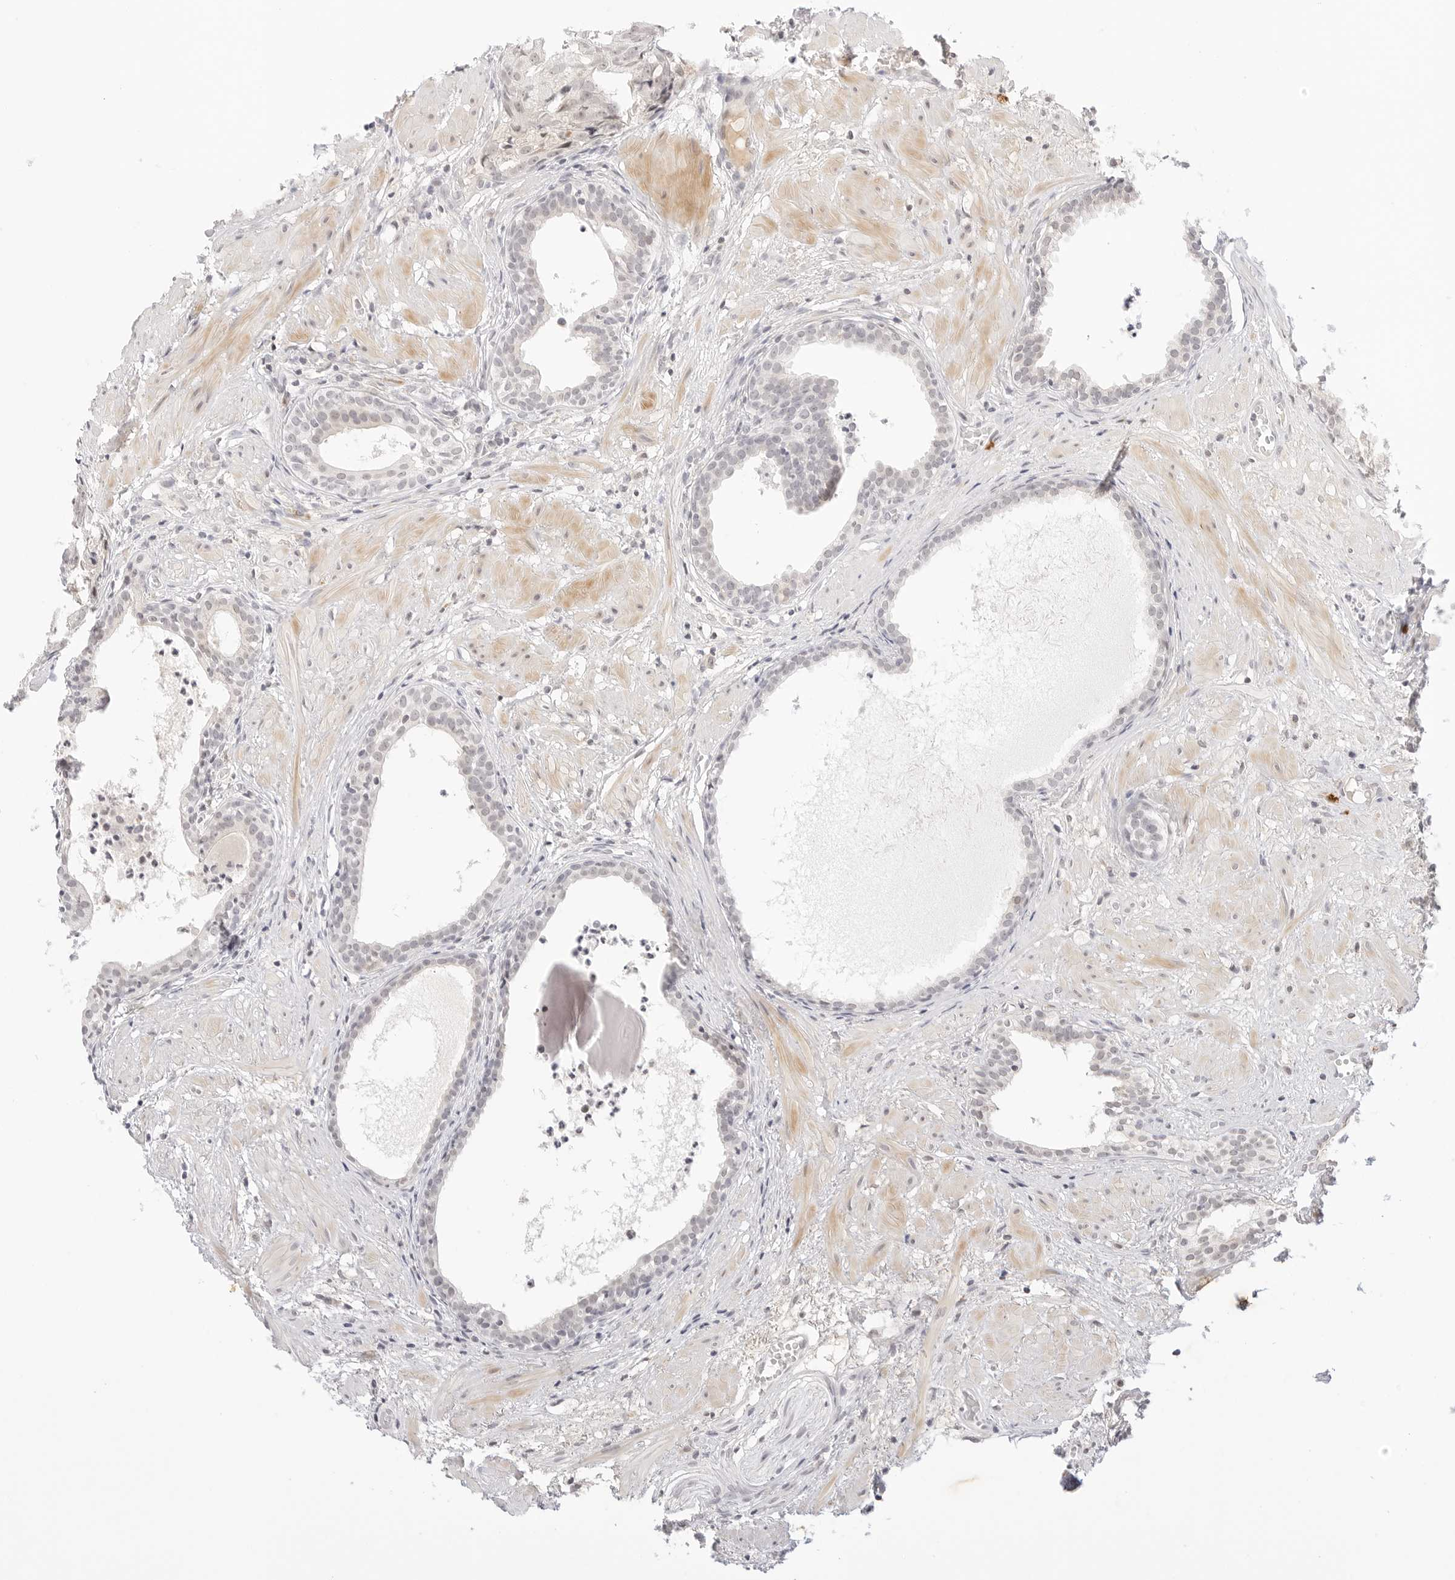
{"staining": {"intensity": "negative", "quantity": "none", "location": "none"}, "tissue": "prostate cancer", "cell_type": "Tumor cells", "image_type": "cancer", "snomed": [{"axis": "morphology", "description": "Adenocarcinoma, Low grade"}, {"axis": "topography", "description": "Prostate"}], "caption": "A high-resolution micrograph shows immunohistochemistry staining of prostate cancer (low-grade adenocarcinoma), which shows no significant staining in tumor cells. (DAB immunohistochemistry (IHC), high magnification).", "gene": "XKR4", "patient": {"sex": "male", "age": 88}}